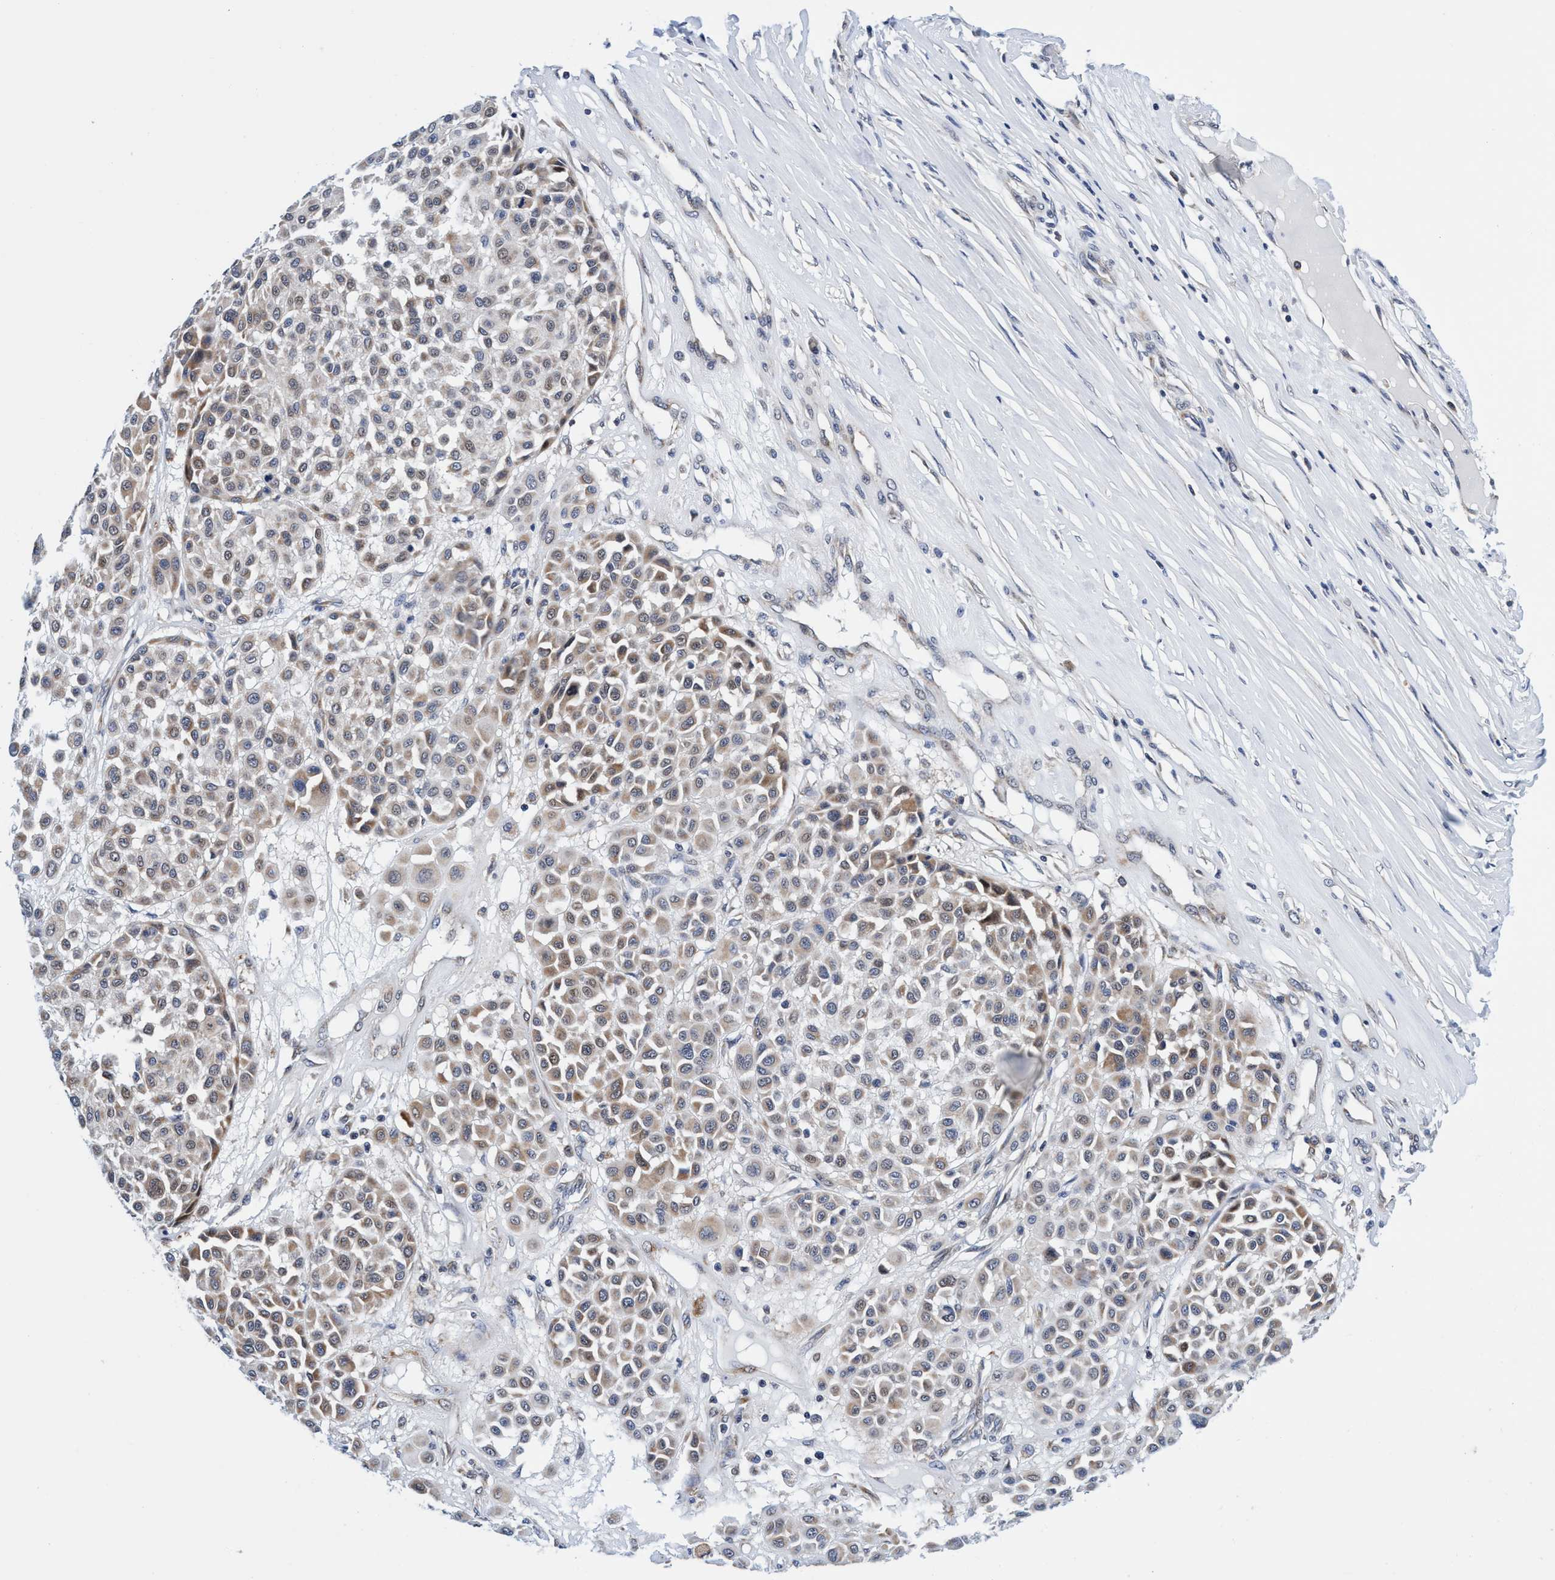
{"staining": {"intensity": "weak", "quantity": ">75%", "location": "cytoplasmic/membranous"}, "tissue": "melanoma", "cell_type": "Tumor cells", "image_type": "cancer", "snomed": [{"axis": "morphology", "description": "Malignant melanoma, Metastatic site"}, {"axis": "topography", "description": "Soft tissue"}], "caption": "Immunohistochemistry (IHC) (DAB) staining of malignant melanoma (metastatic site) demonstrates weak cytoplasmic/membranous protein staining in about >75% of tumor cells.", "gene": "AGAP2", "patient": {"sex": "male", "age": 41}}